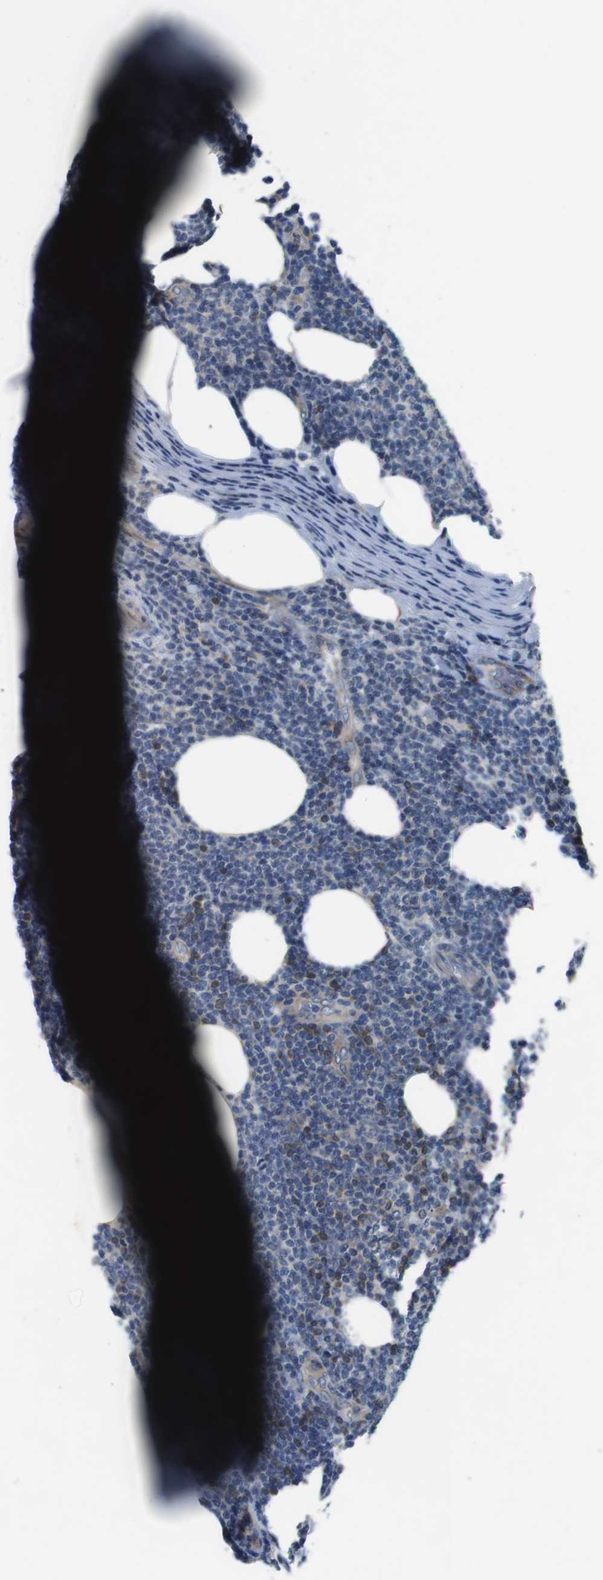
{"staining": {"intensity": "moderate", "quantity": "<25%", "location": "cytoplasmic/membranous"}, "tissue": "lymphoma", "cell_type": "Tumor cells", "image_type": "cancer", "snomed": [{"axis": "morphology", "description": "Malignant lymphoma, non-Hodgkin's type, Low grade"}, {"axis": "topography", "description": "Lymph node"}], "caption": "A brown stain labels moderate cytoplasmic/membranous positivity of a protein in human low-grade malignant lymphoma, non-Hodgkin's type tumor cells.", "gene": "JAK1", "patient": {"sex": "male", "age": 66}}